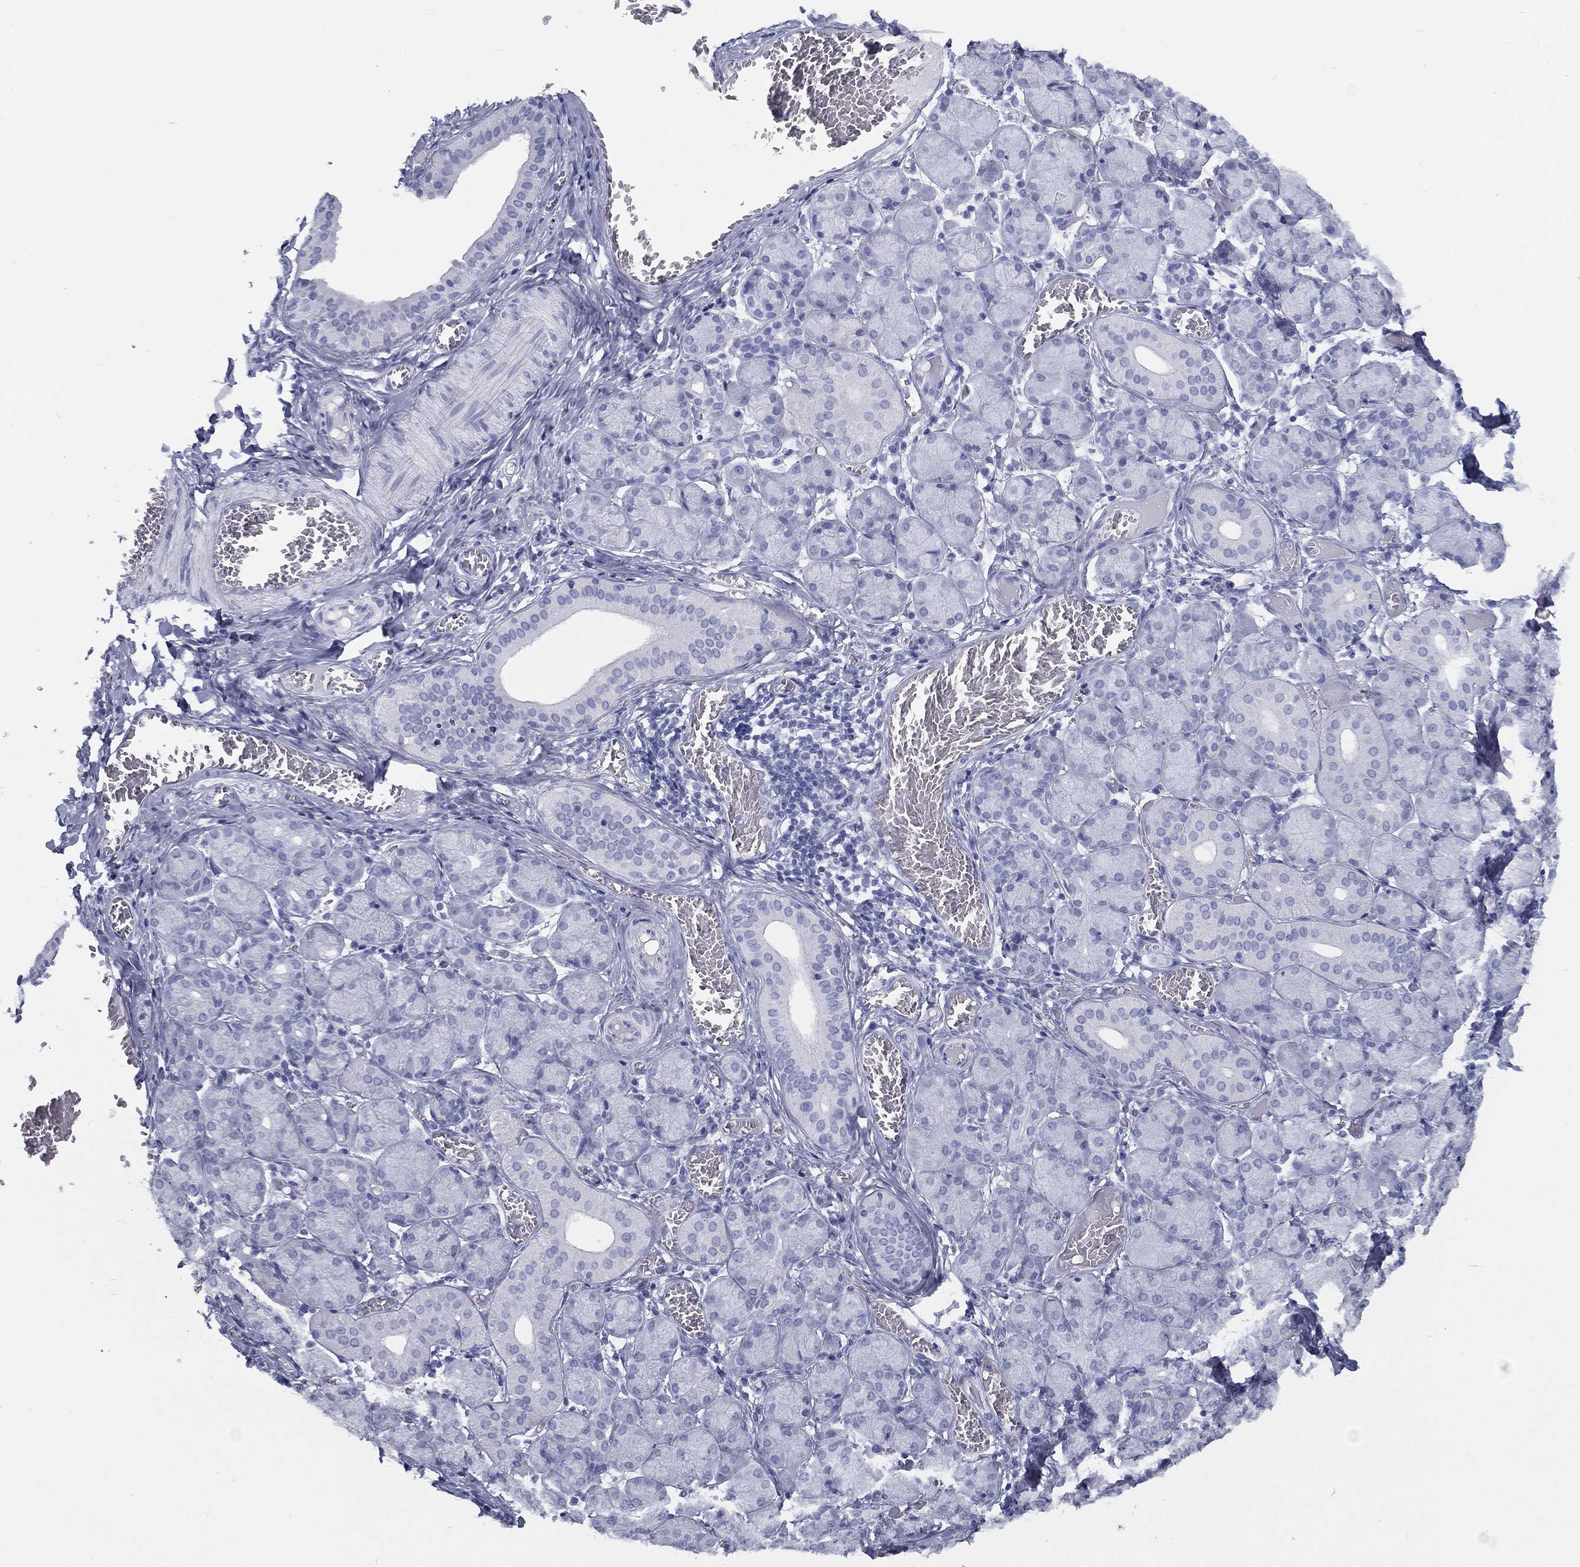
{"staining": {"intensity": "negative", "quantity": "none", "location": "none"}, "tissue": "salivary gland", "cell_type": "Glandular cells", "image_type": "normal", "snomed": [{"axis": "morphology", "description": "Normal tissue, NOS"}, {"axis": "topography", "description": "Salivary gland"}, {"axis": "topography", "description": "Peripheral nerve tissue"}], "caption": "A photomicrograph of salivary gland stained for a protein reveals no brown staining in glandular cells.", "gene": "RSPH4A", "patient": {"sex": "female", "age": 24}}